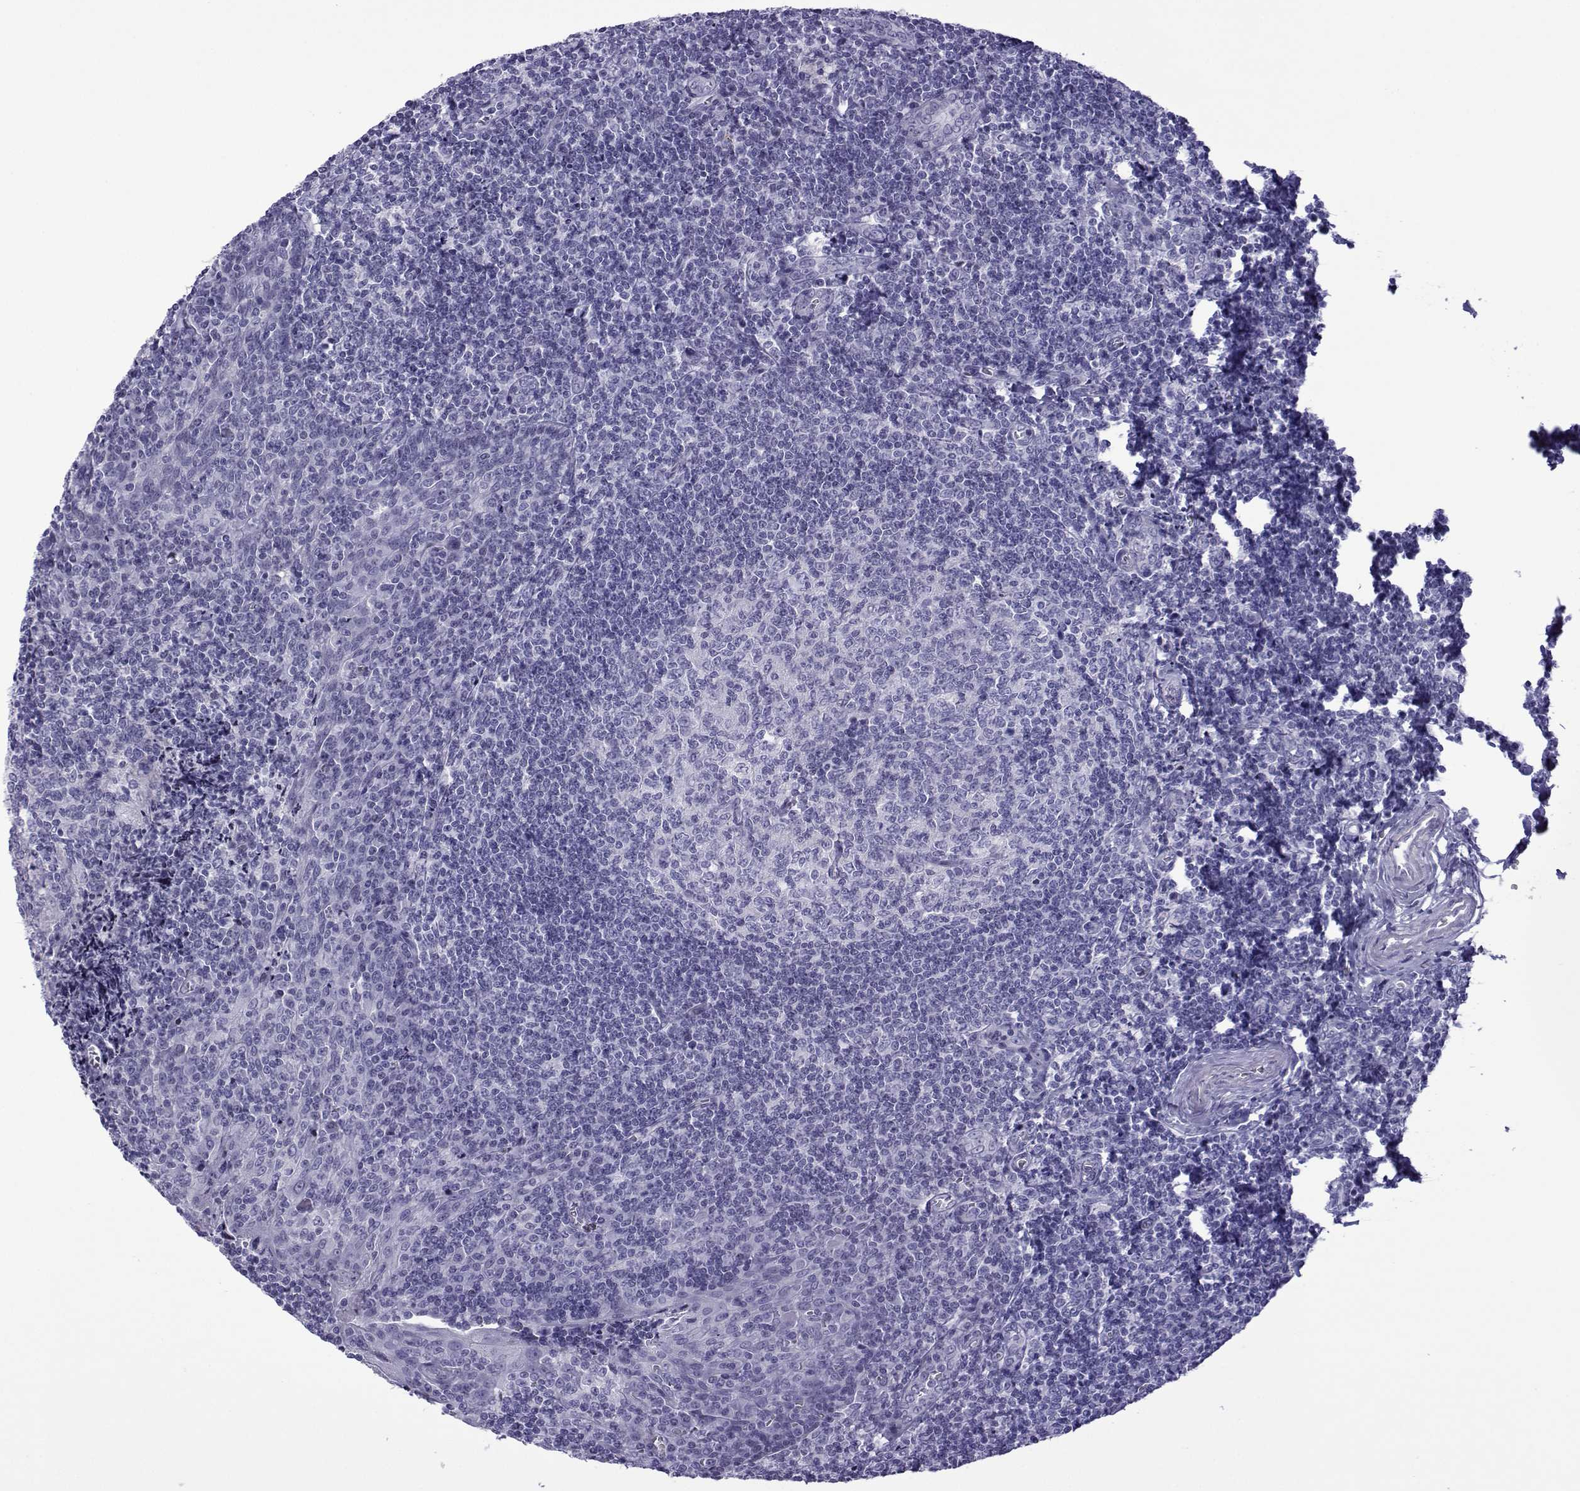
{"staining": {"intensity": "negative", "quantity": "none", "location": "none"}, "tissue": "tonsil", "cell_type": "Germinal center cells", "image_type": "normal", "snomed": [{"axis": "morphology", "description": "Normal tissue, NOS"}, {"axis": "morphology", "description": "Inflammation, NOS"}, {"axis": "topography", "description": "Tonsil"}], "caption": "The image demonstrates no significant positivity in germinal center cells of tonsil. (Immunohistochemistry, brightfield microscopy, high magnification).", "gene": "SPANXA1", "patient": {"sex": "female", "age": 31}}